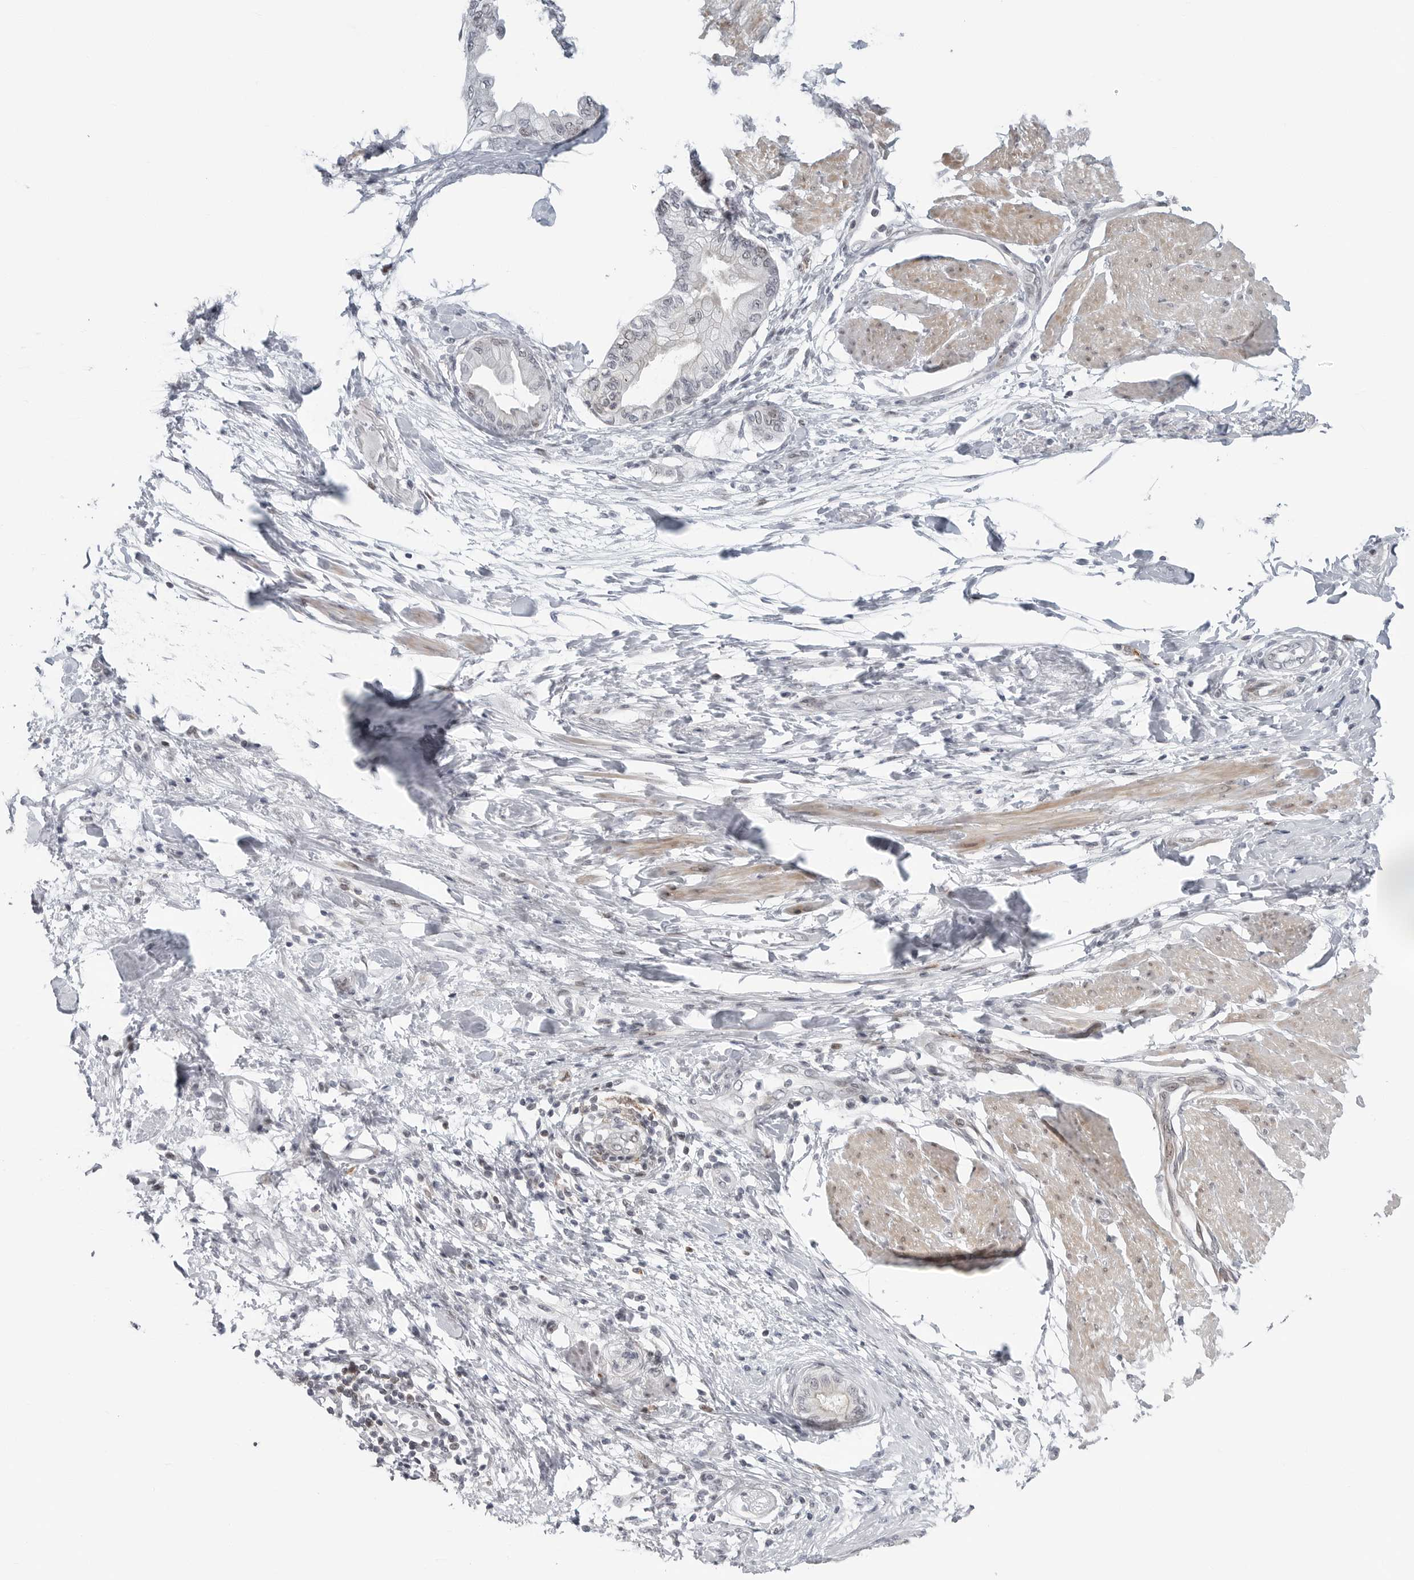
{"staining": {"intensity": "negative", "quantity": "none", "location": "none"}, "tissue": "pancreatic cancer", "cell_type": "Tumor cells", "image_type": "cancer", "snomed": [{"axis": "morphology", "description": "Normal tissue, NOS"}, {"axis": "morphology", "description": "Adenocarcinoma, NOS"}, {"axis": "topography", "description": "Pancreas"}, {"axis": "topography", "description": "Duodenum"}], "caption": "Protein analysis of adenocarcinoma (pancreatic) demonstrates no significant expression in tumor cells.", "gene": "FAM135B", "patient": {"sex": "female", "age": 60}}